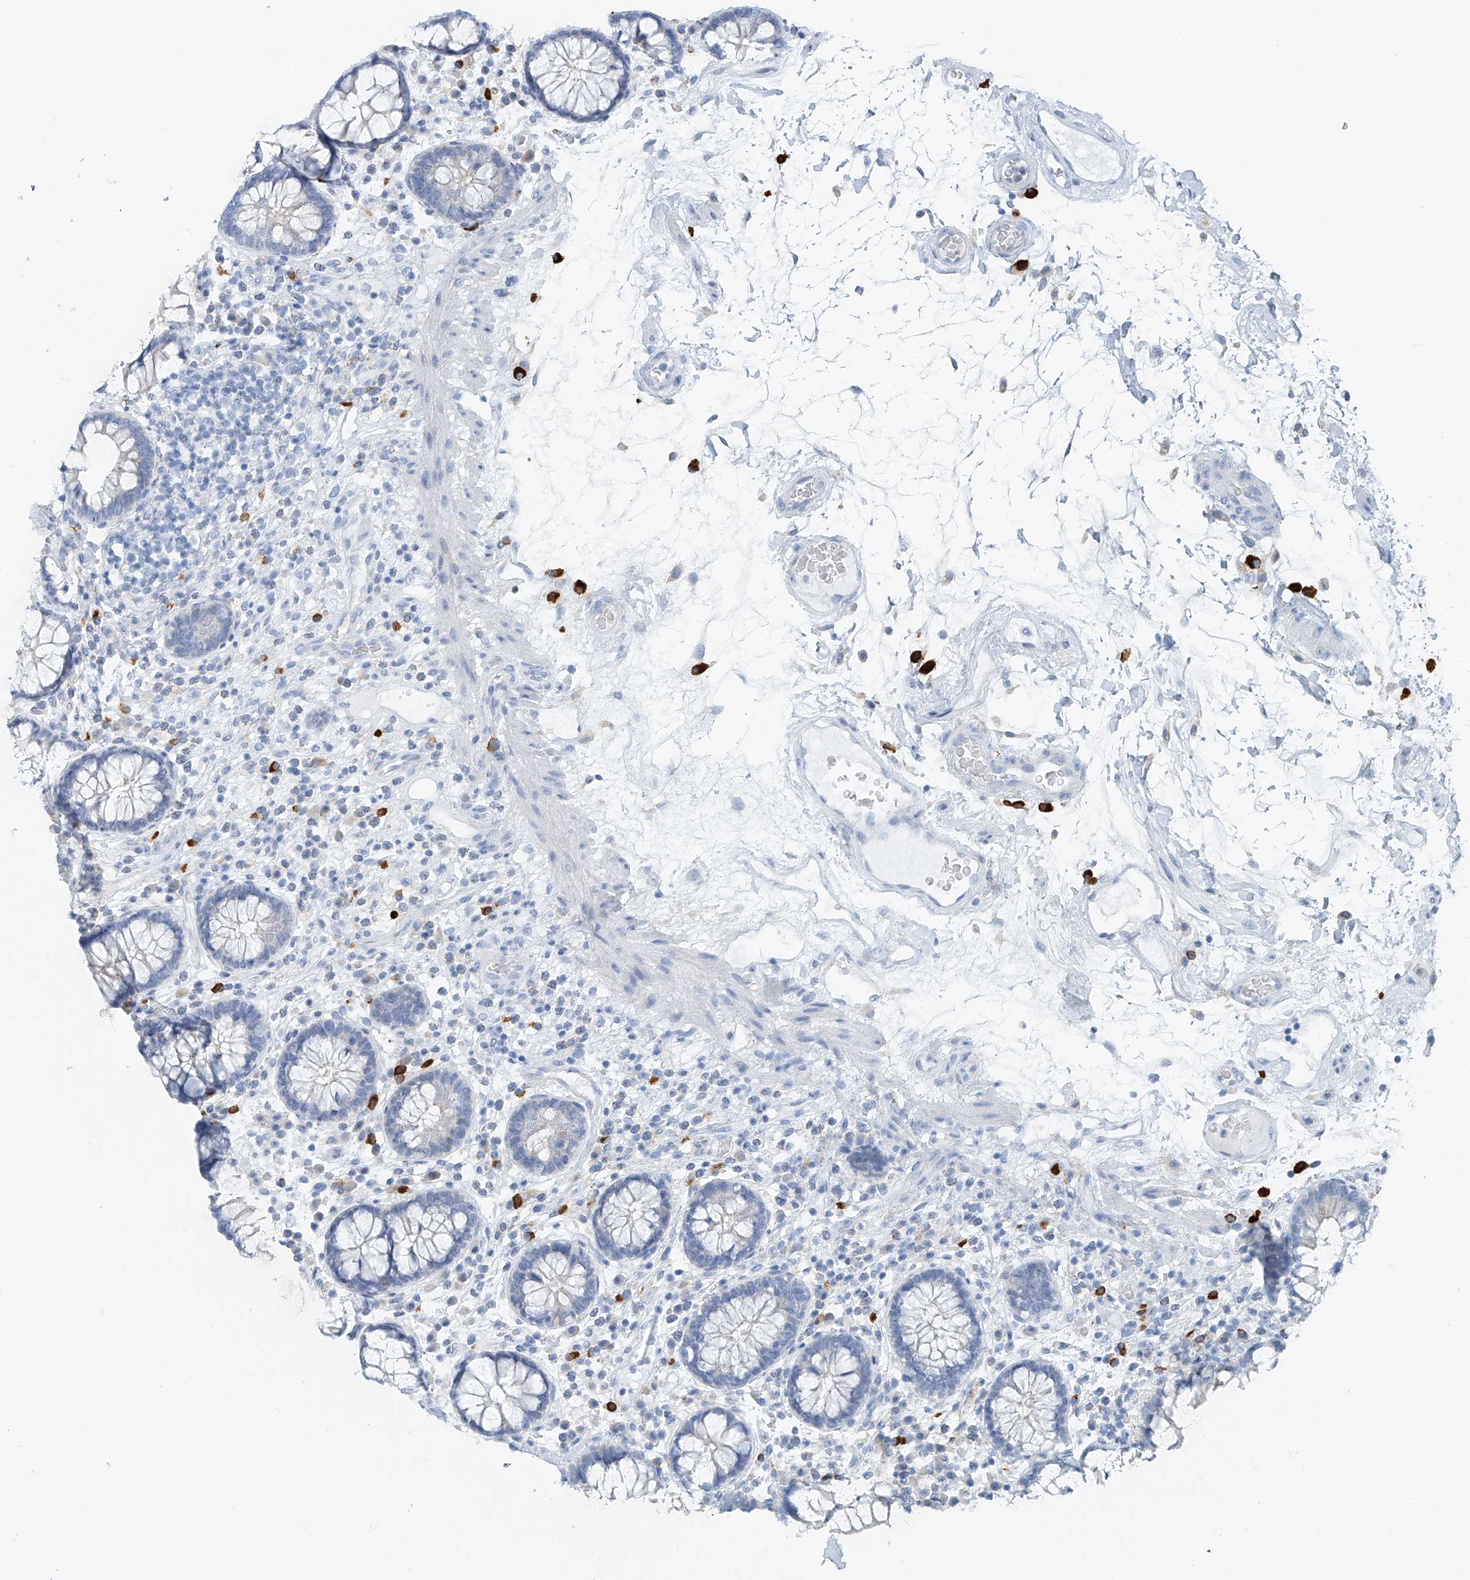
{"staining": {"intensity": "negative", "quantity": "none", "location": "none"}, "tissue": "colon", "cell_type": "Endothelial cells", "image_type": "normal", "snomed": [{"axis": "morphology", "description": "Normal tissue, NOS"}, {"axis": "topography", "description": "Colon"}], "caption": "This is an immunohistochemistry (IHC) histopathology image of unremarkable colon. There is no positivity in endothelial cells.", "gene": "POMGNT2", "patient": {"sex": "female", "age": 79}}